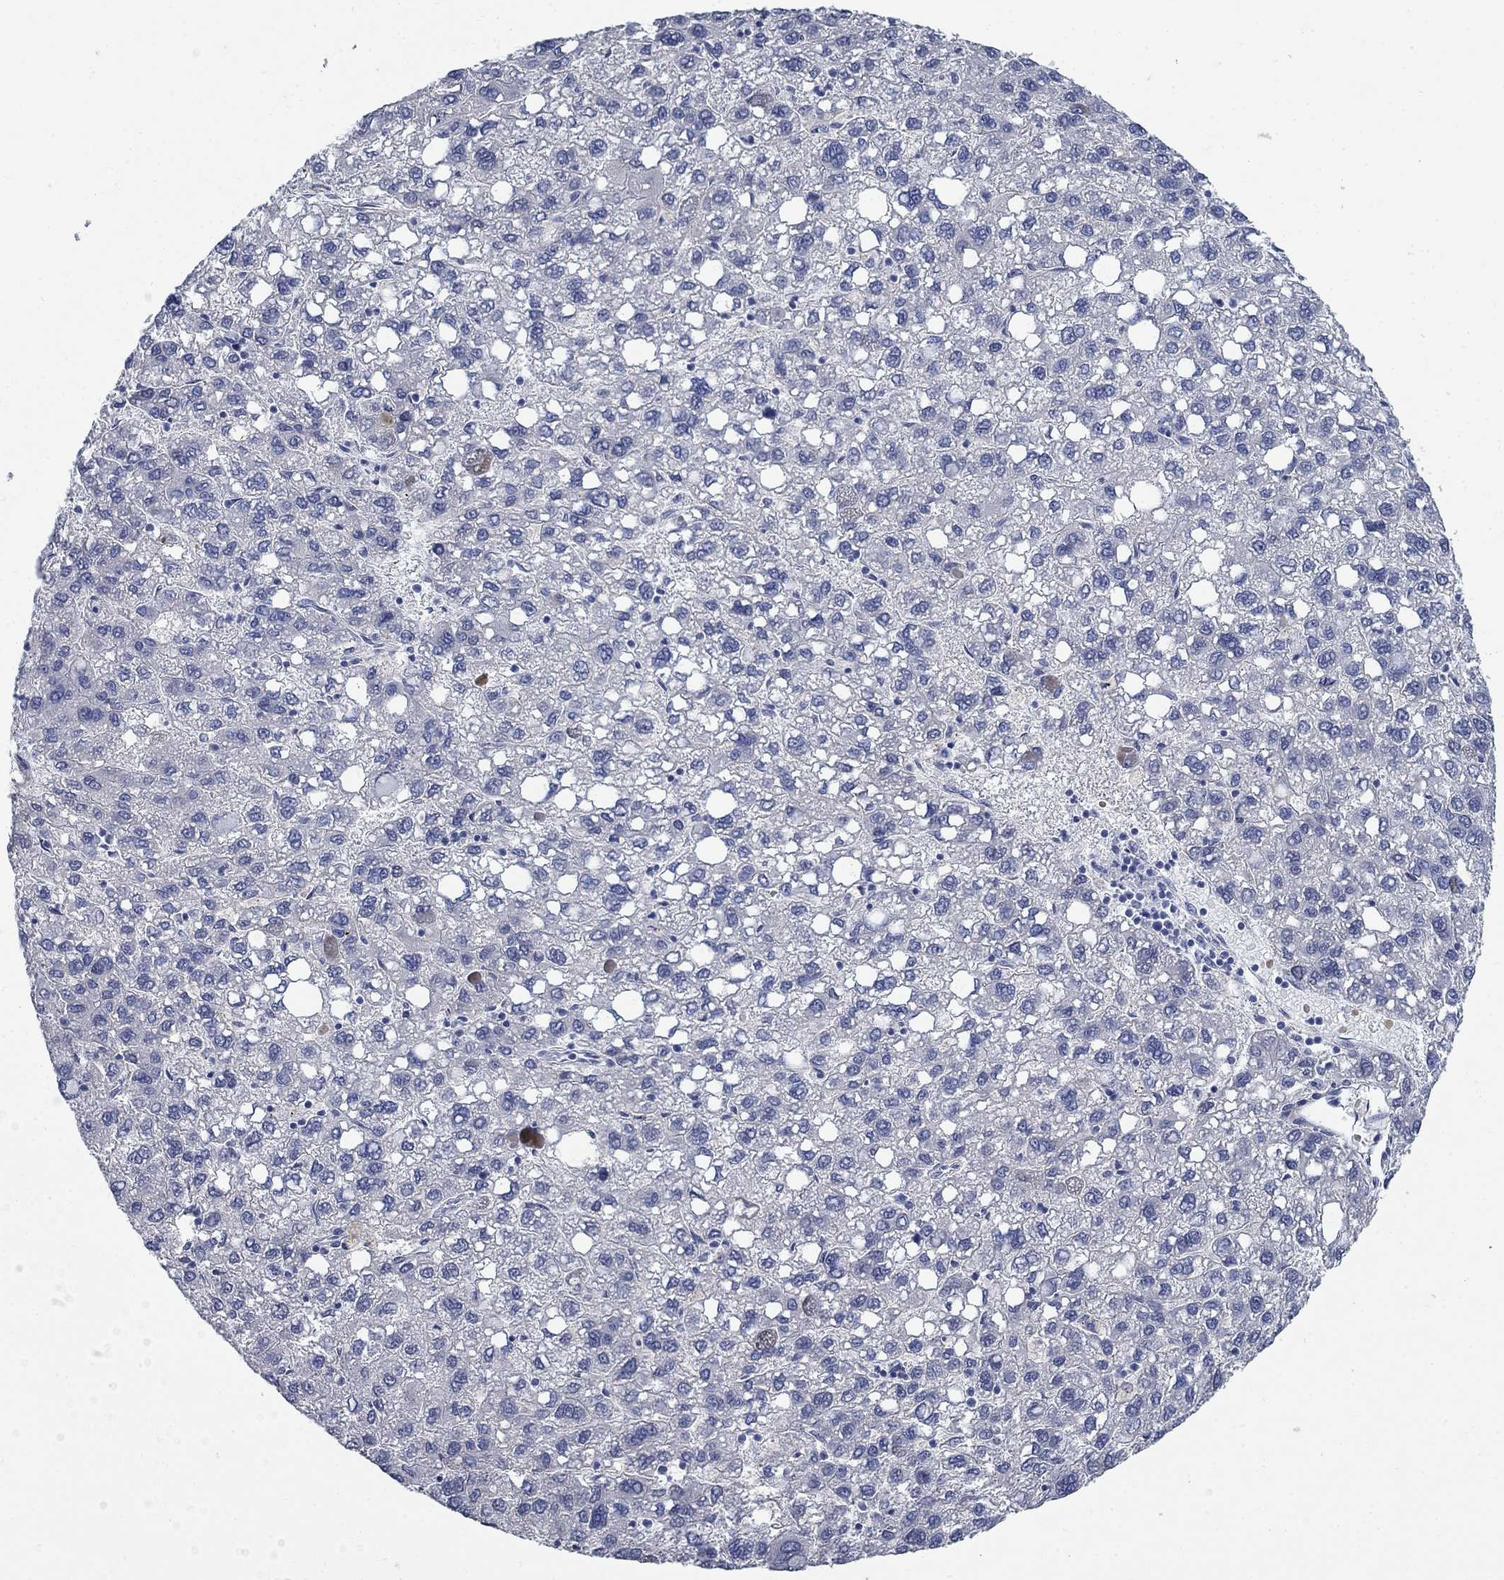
{"staining": {"intensity": "negative", "quantity": "none", "location": "none"}, "tissue": "liver cancer", "cell_type": "Tumor cells", "image_type": "cancer", "snomed": [{"axis": "morphology", "description": "Carcinoma, Hepatocellular, NOS"}, {"axis": "topography", "description": "Liver"}], "caption": "IHC of hepatocellular carcinoma (liver) shows no staining in tumor cells.", "gene": "DNER", "patient": {"sex": "female", "age": 82}}